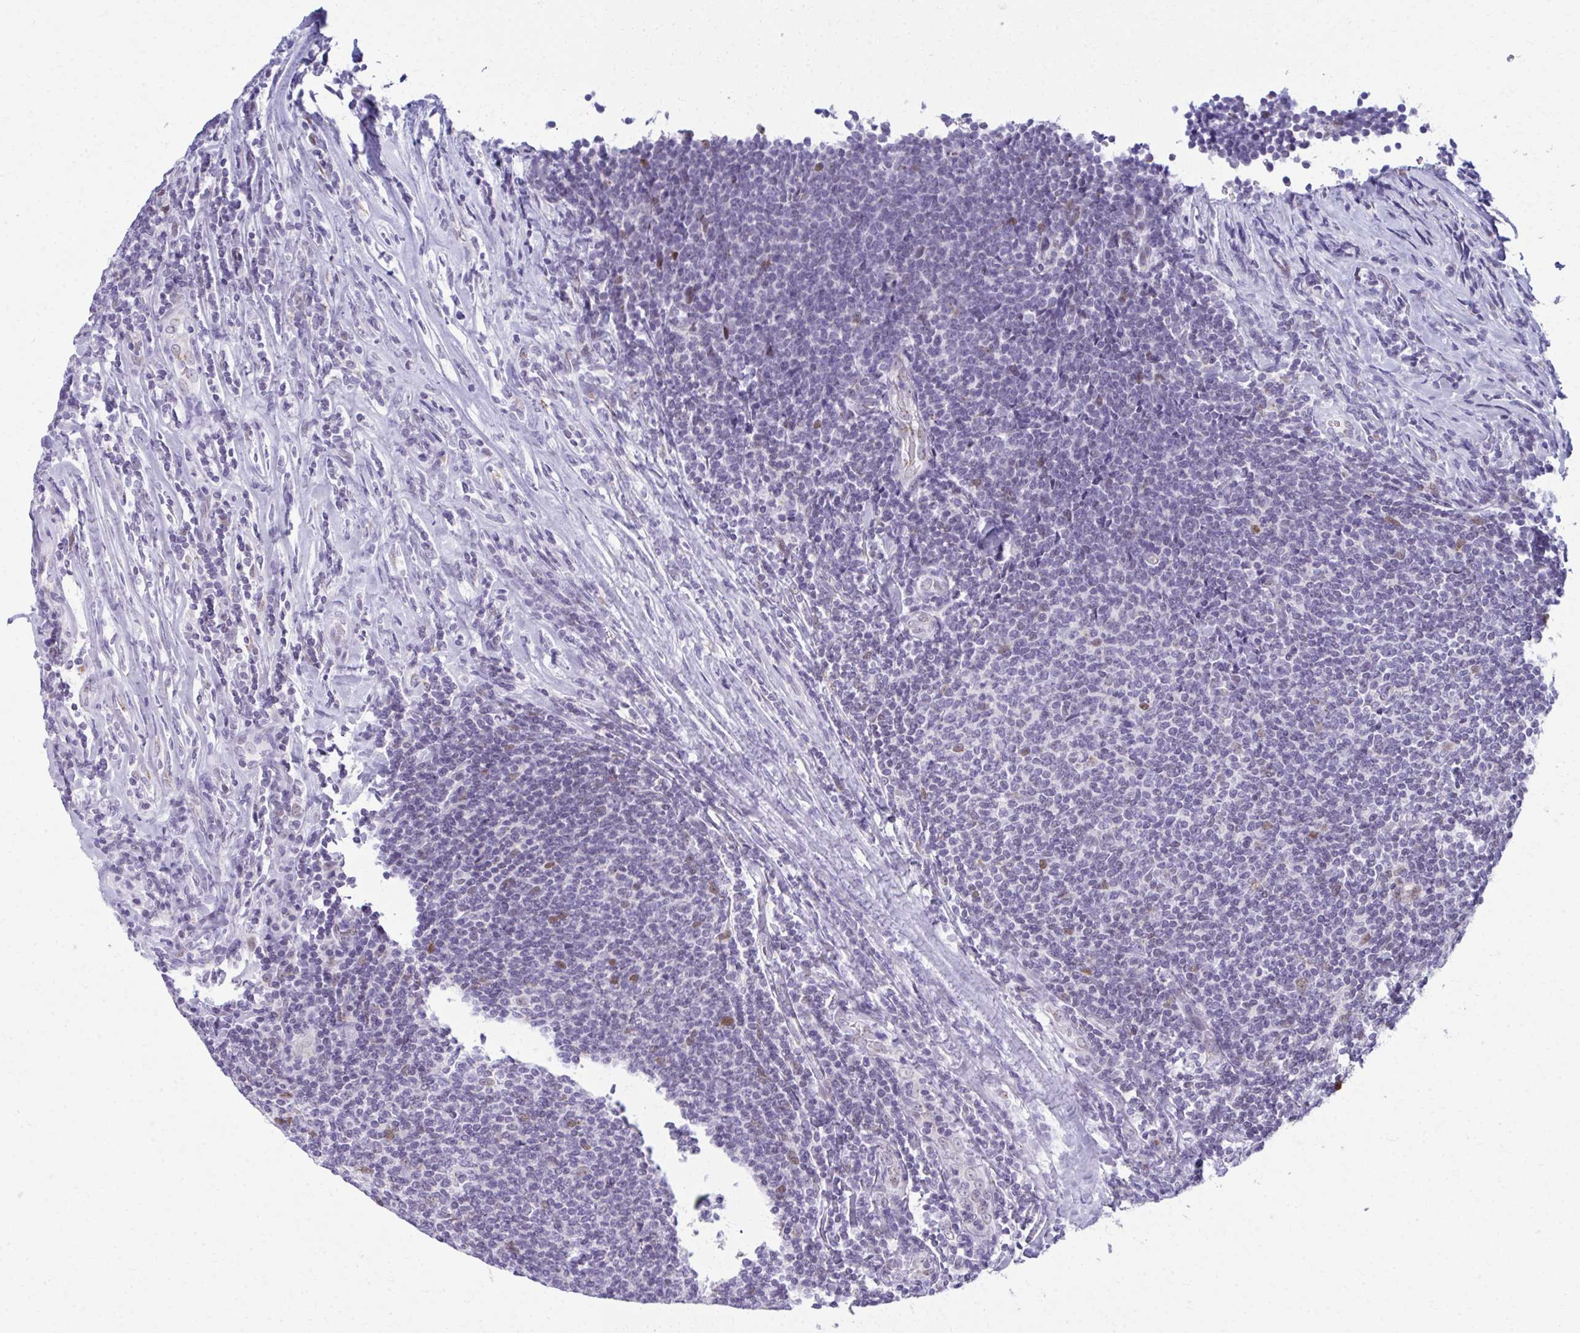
{"staining": {"intensity": "weak", "quantity": "<25%", "location": "nuclear"}, "tissue": "lymphoma", "cell_type": "Tumor cells", "image_type": "cancer", "snomed": [{"axis": "morphology", "description": "Malignant lymphoma, non-Hodgkin's type, Low grade"}, {"axis": "topography", "description": "Lymph node"}], "caption": "IHC of human lymphoma demonstrates no expression in tumor cells.", "gene": "SCLY", "patient": {"sex": "male", "age": 52}}